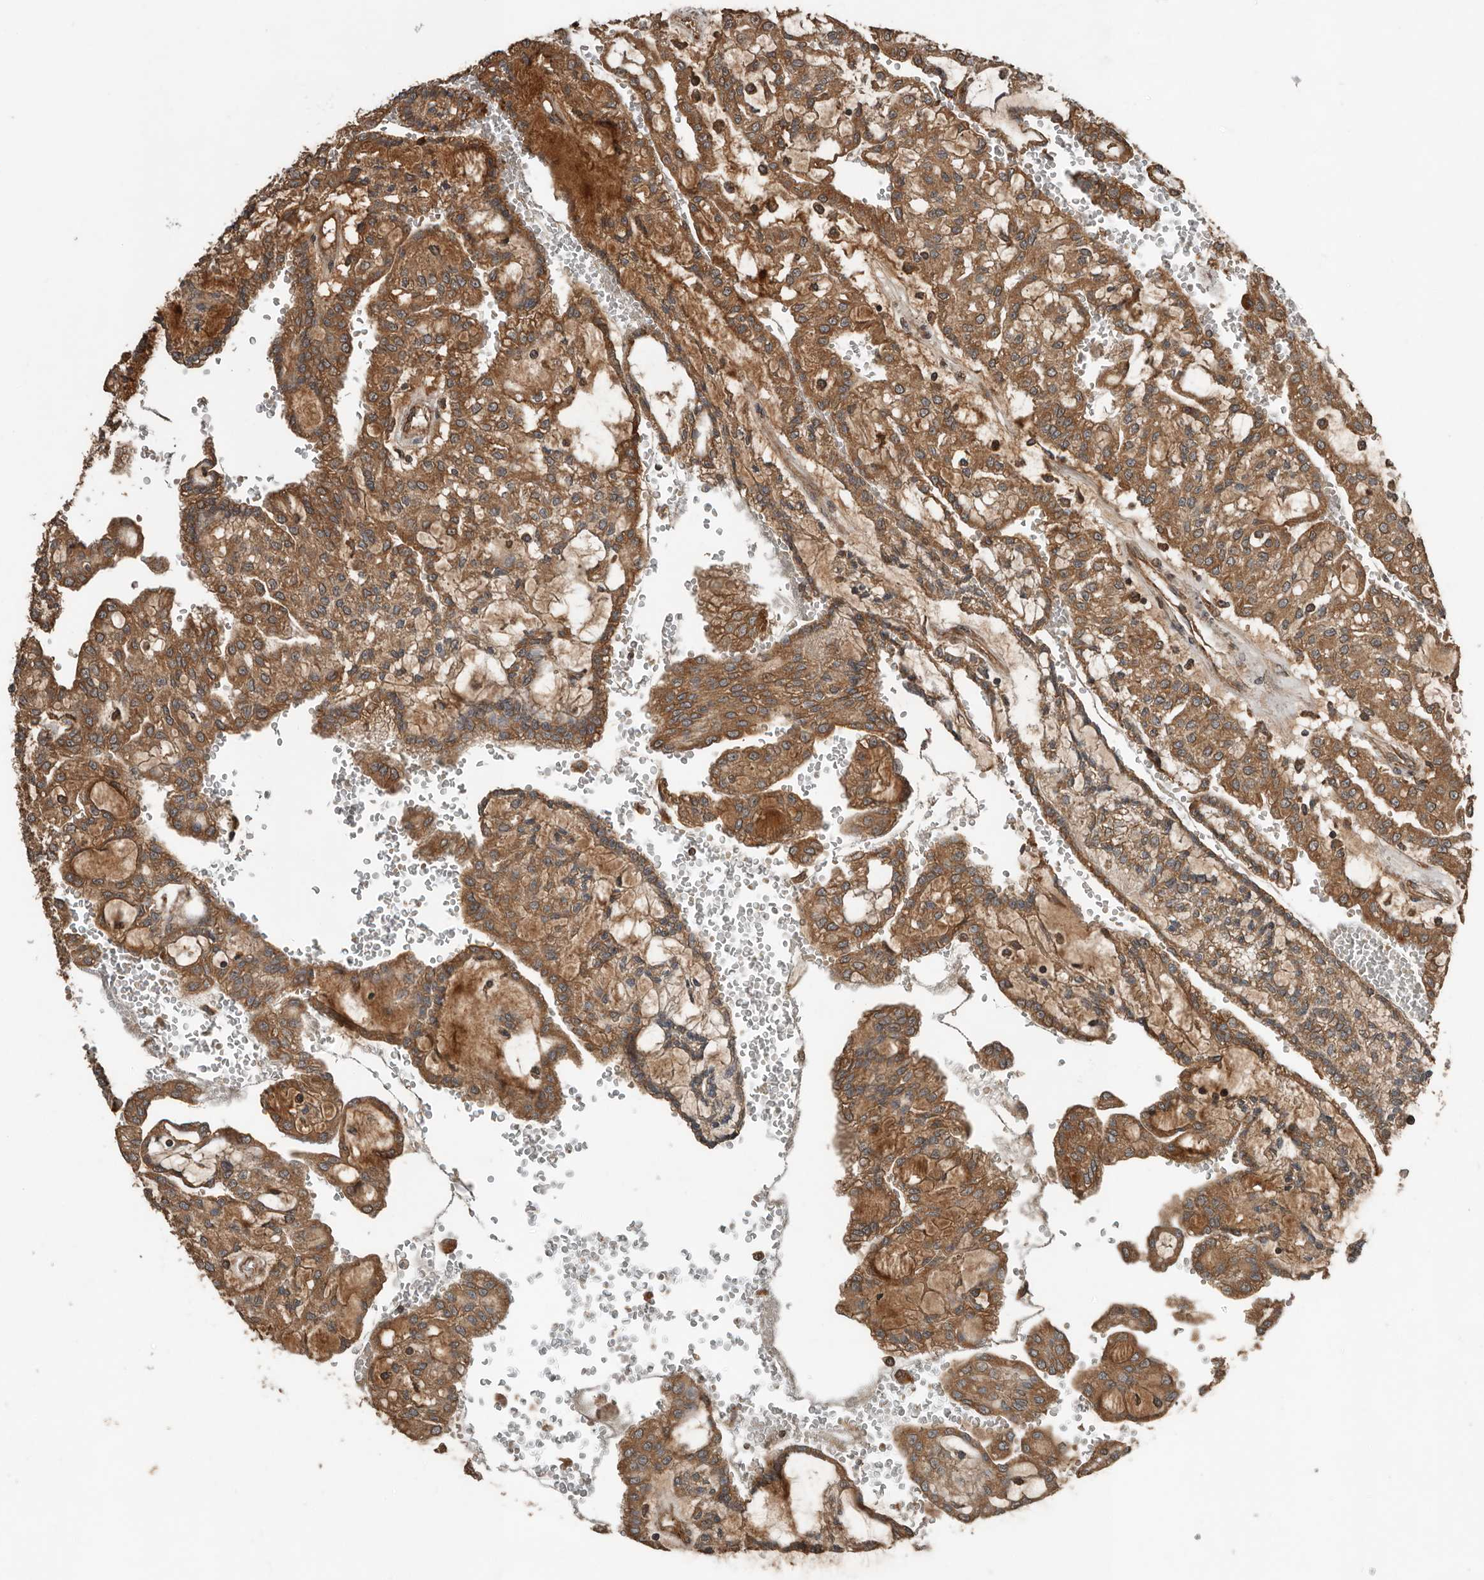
{"staining": {"intensity": "moderate", "quantity": ">75%", "location": "cytoplasmic/membranous"}, "tissue": "renal cancer", "cell_type": "Tumor cells", "image_type": "cancer", "snomed": [{"axis": "morphology", "description": "Adenocarcinoma, NOS"}, {"axis": "topography", "description": "Kidney"}], "caption": "Immunohistochemical staining of human renal cancer (adenocarcinoma) reveals medium levels of moderate cytoplasmic/membranous staining in about >75% of tumor cells.", "gene": "RNF207", "patient": {"sex": "male", "age": 63}}